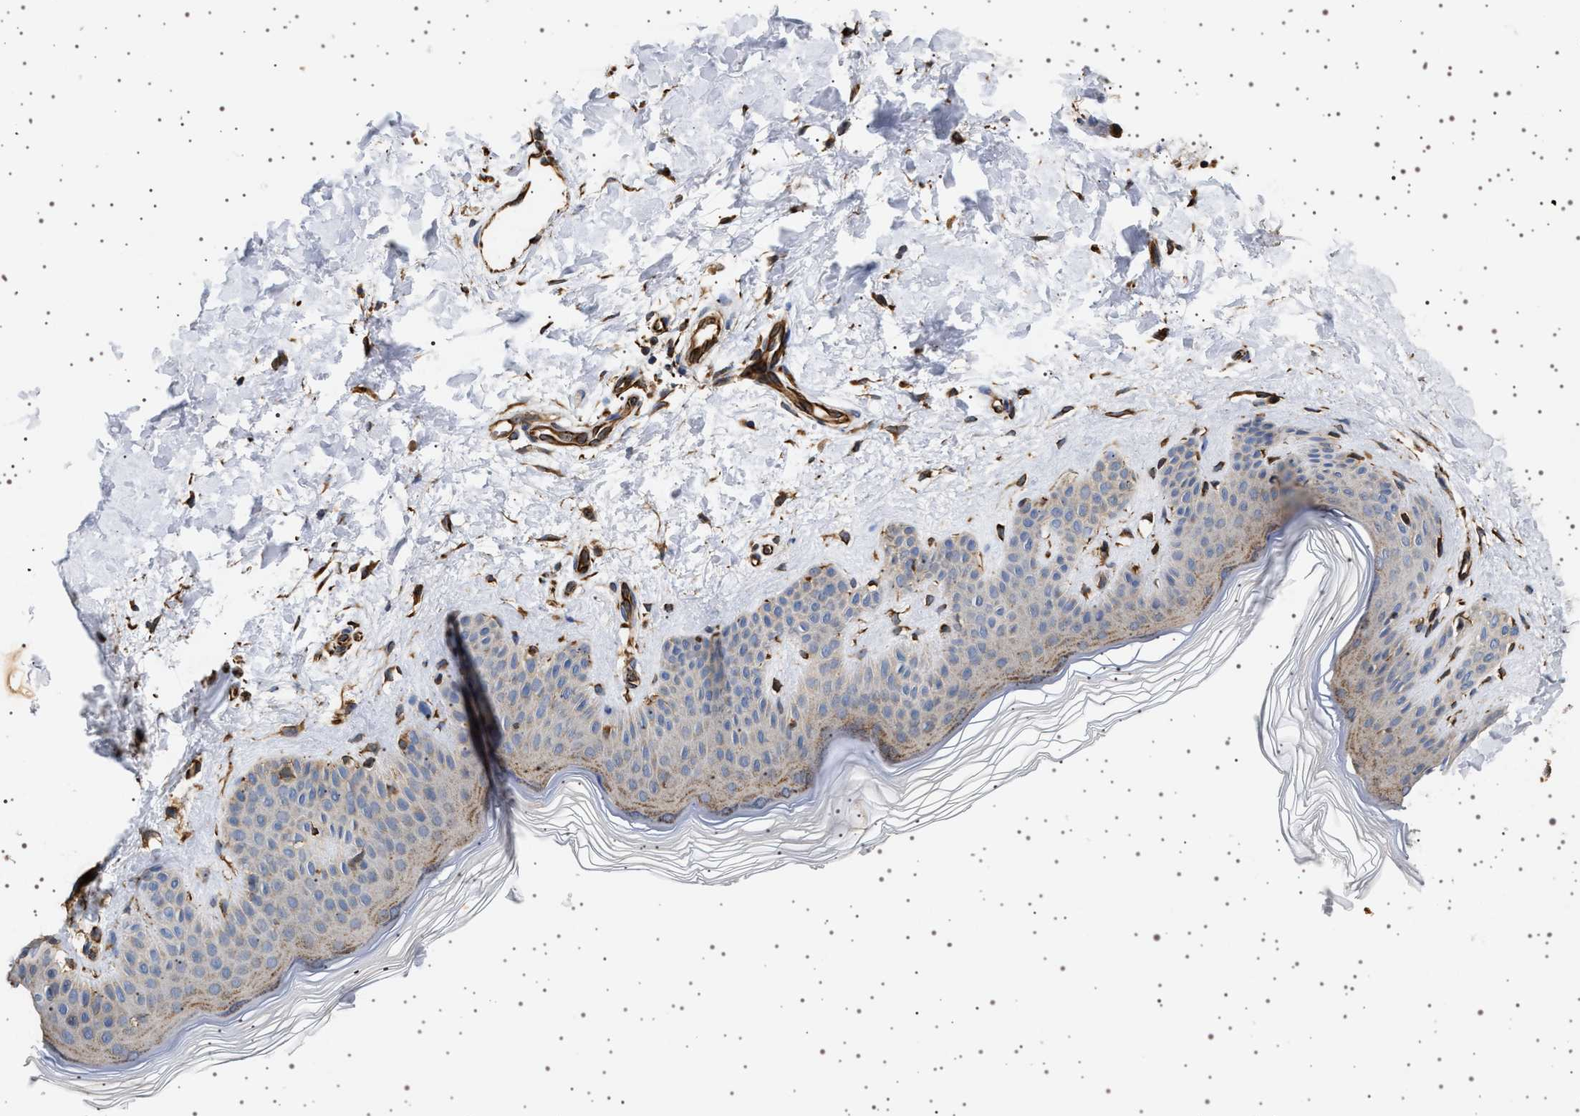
{"staining": {"intensity": "strong", "quantity": ">75%", "location": "cytoplasmic/membranous"}, "tissue": "skin", "cell_type": "Fibroblasts", "image_type": "normal", "snomed": [{"axis": "morphology", "description": "Normal tissue, NOS"}, {"axis": "morphology", "description": "Malignant melanoma, Metastatic site"}, {"axis": "topography", "description": "Skin"}], "caption": "The photomicrograph shows immunohistochemical staining of normal skin. There is strong cytoplasmic/membranous positivity is seen in about >75% of fibroblasts.", "gene": "TRUB2", "patient": {"sex": "male", "age": 41}}